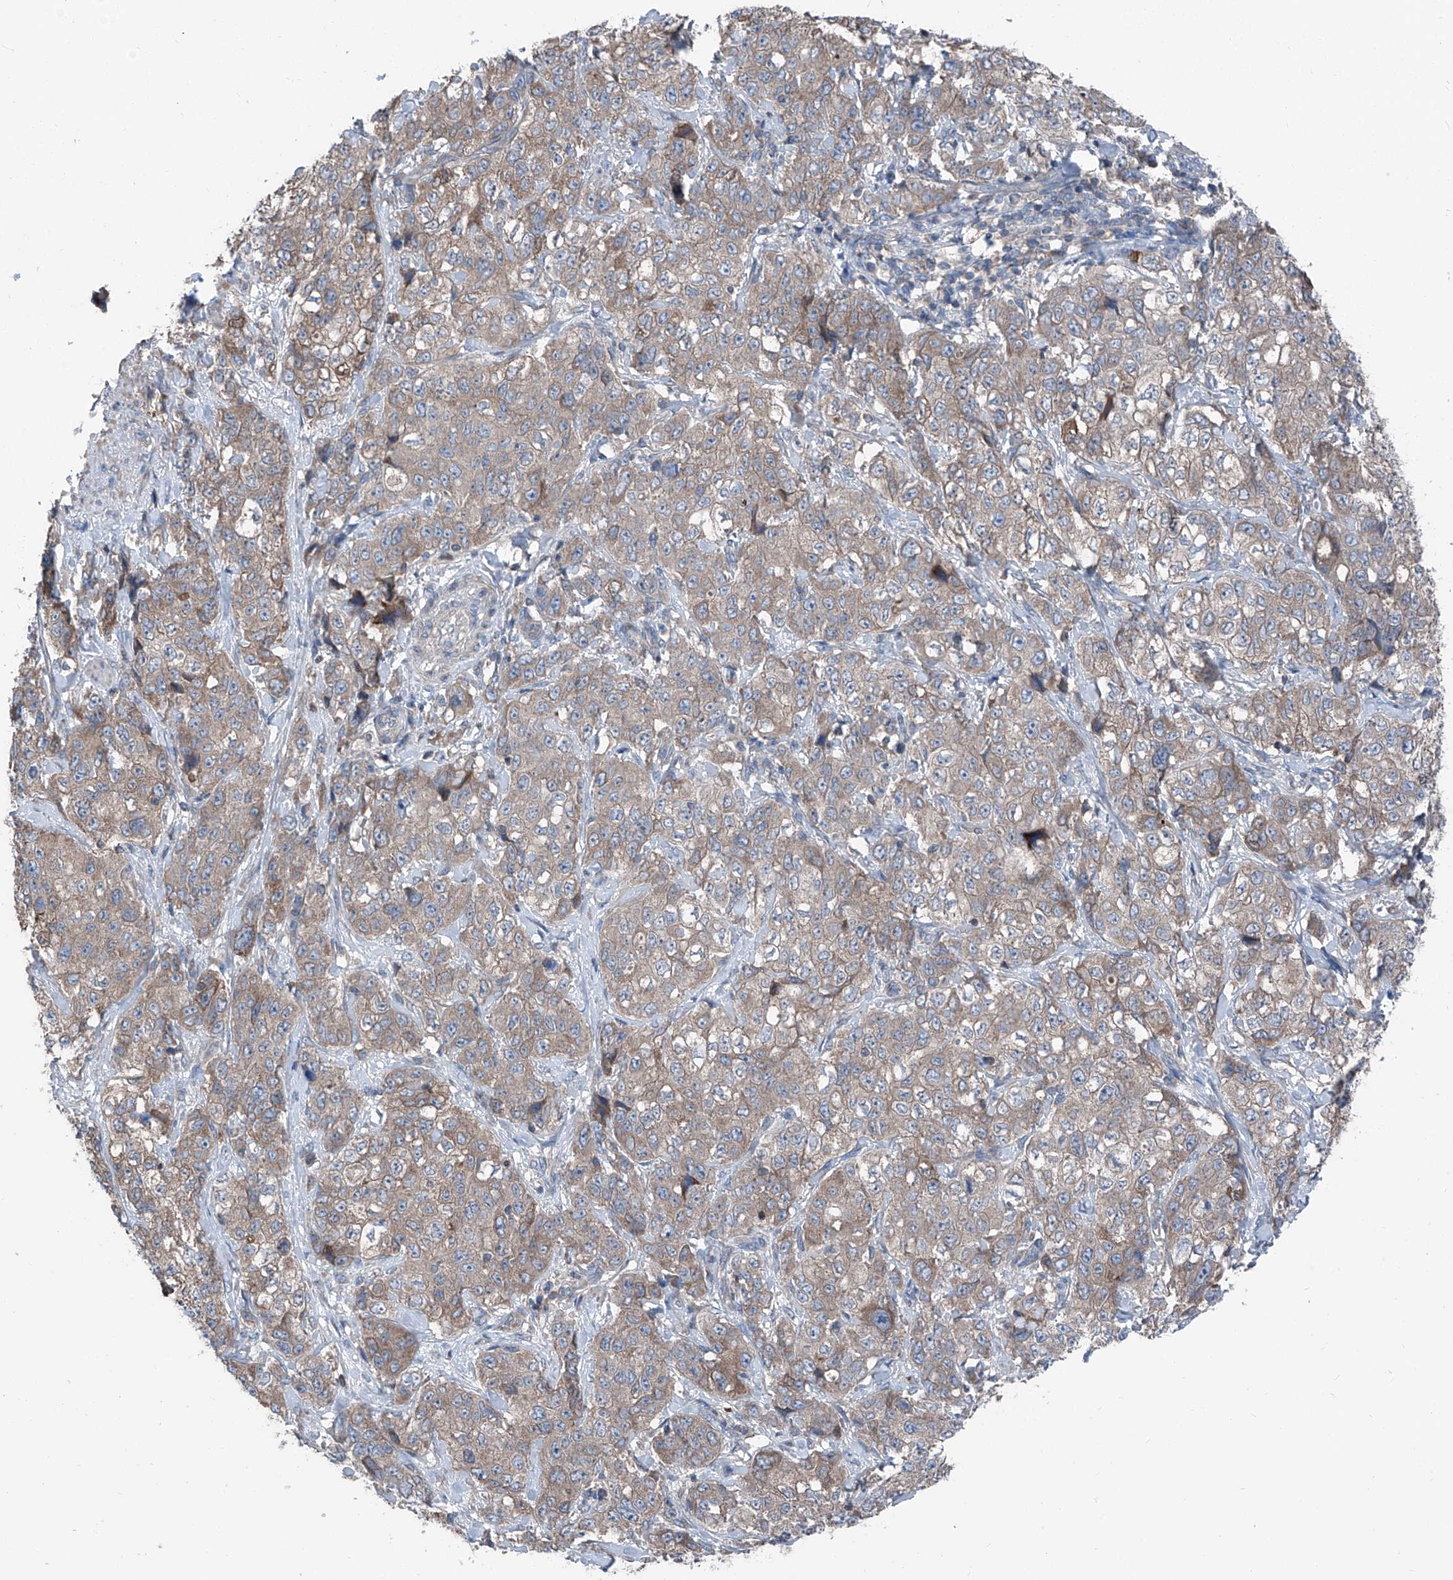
{"staining": {"intensity": "weak", "quantity": ">75%", "location": "cytoplasmic/membranous"}, "tissue": "stomach cancer", "cell_type": "Tumor cells", "image_type": "cancer", "snomed": [{"axis": "morphology", "description": "Adenocarcinoma, NOS"}, {"axis": "topography", "description": "Stomach"}], "caption": "This is an image of immunohistochemistry staining of adenocarcinoma (stomach), which shows weak staining in the cytoplasmic/membranous of tumor cells.", "gene": "GPAT3", "patient": {"sex": "male", "age": 48}}